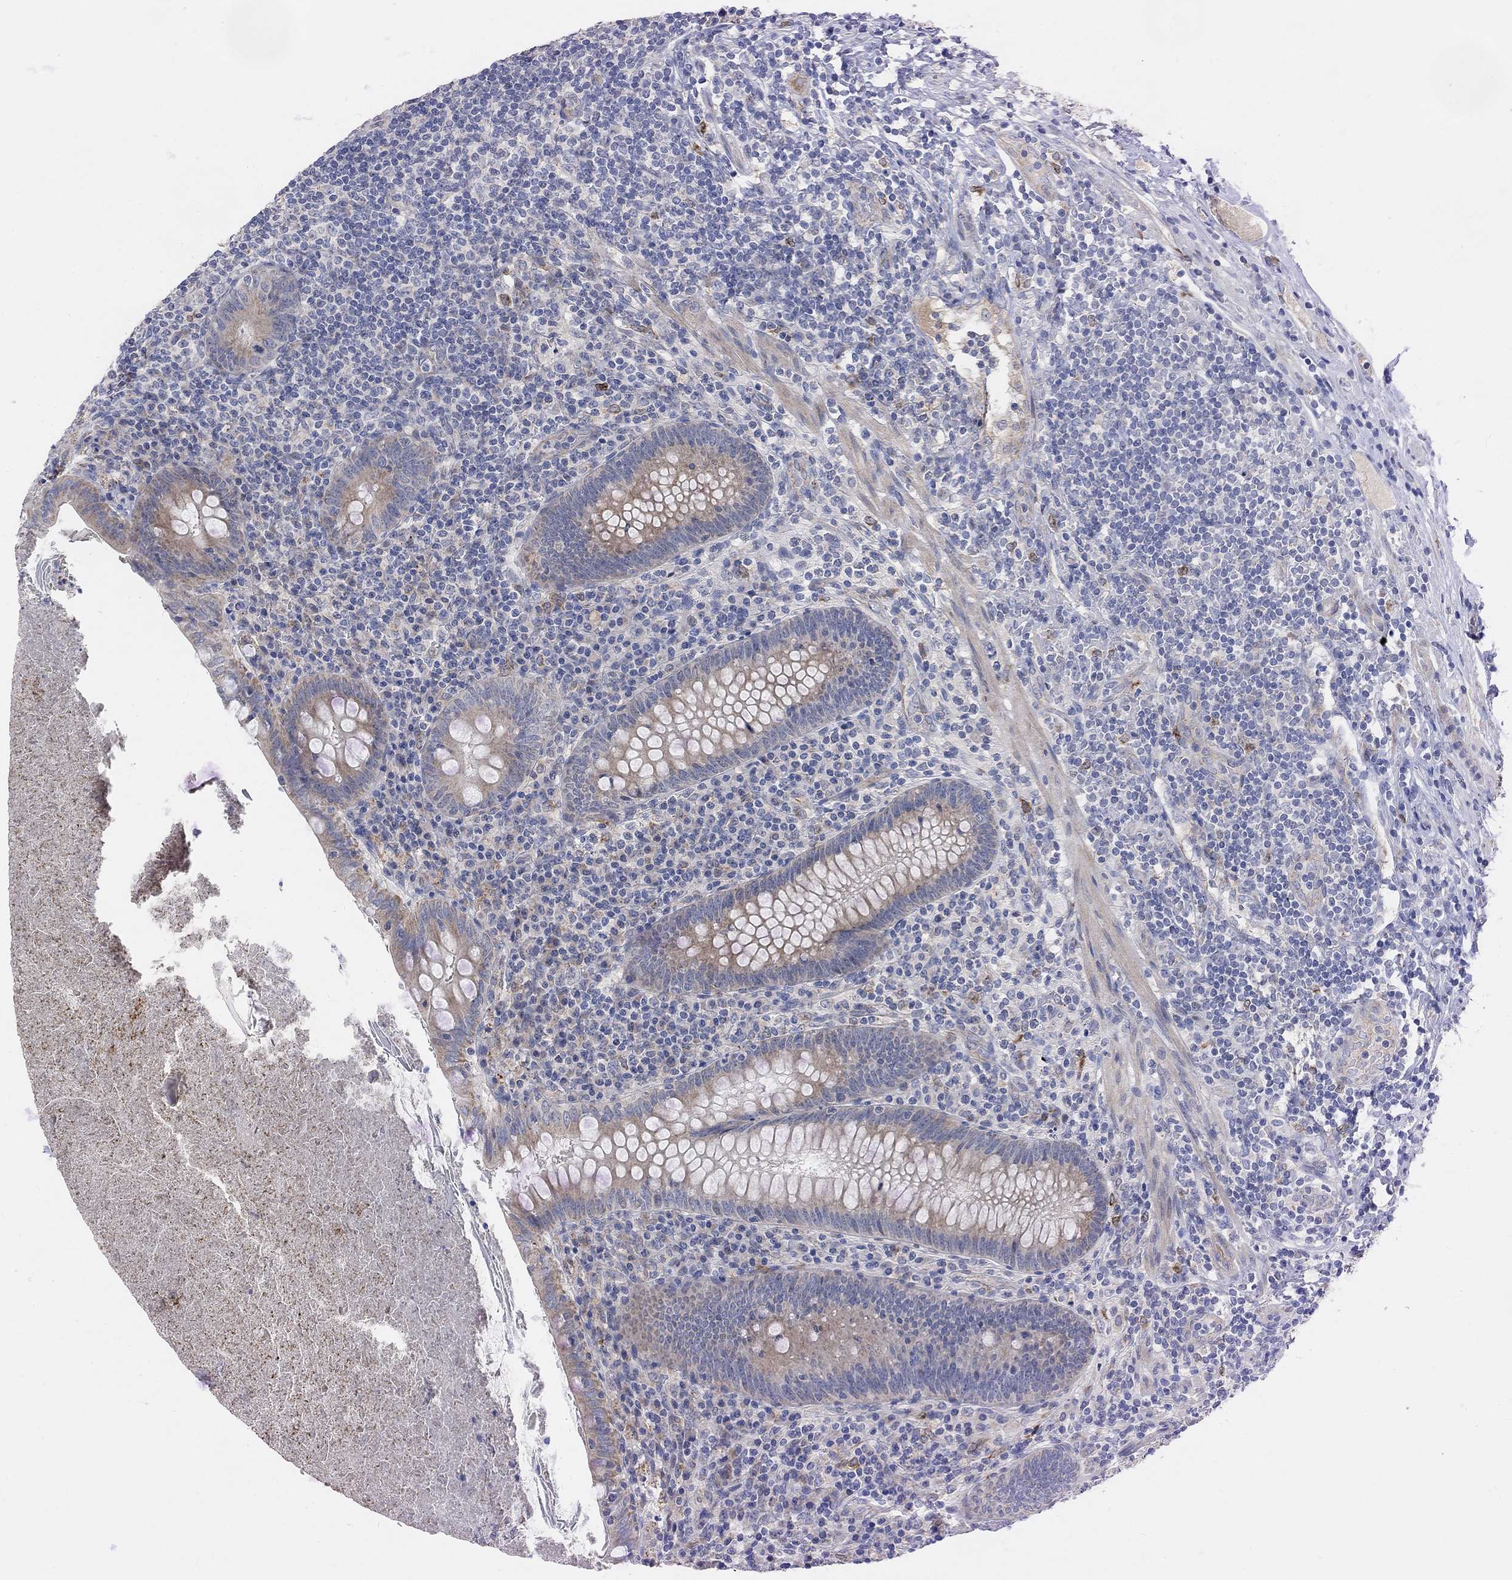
{"staining": {"intensity": "weak", "quantity": "25%-75%", "location": "cytoplasmic/membranous"}, "tissue": "appendix", "cell_type": "Glandular cells", "image_type": "normal", "snomed": [{"axis": "morphology", "description": "Normal tissue, NOS"}, {"axis": "topography", "description": "Appendix"}], "caption": "A micrograph of appendix stained for a protein exhibits weak cytoplasmic/membranous brown staining in glandular cells. (DAB IHC, brown staining for protein, blue staining for nuclei).", "gene": "HCRTR1", "patient": {"sex": "male", "age": 47}}